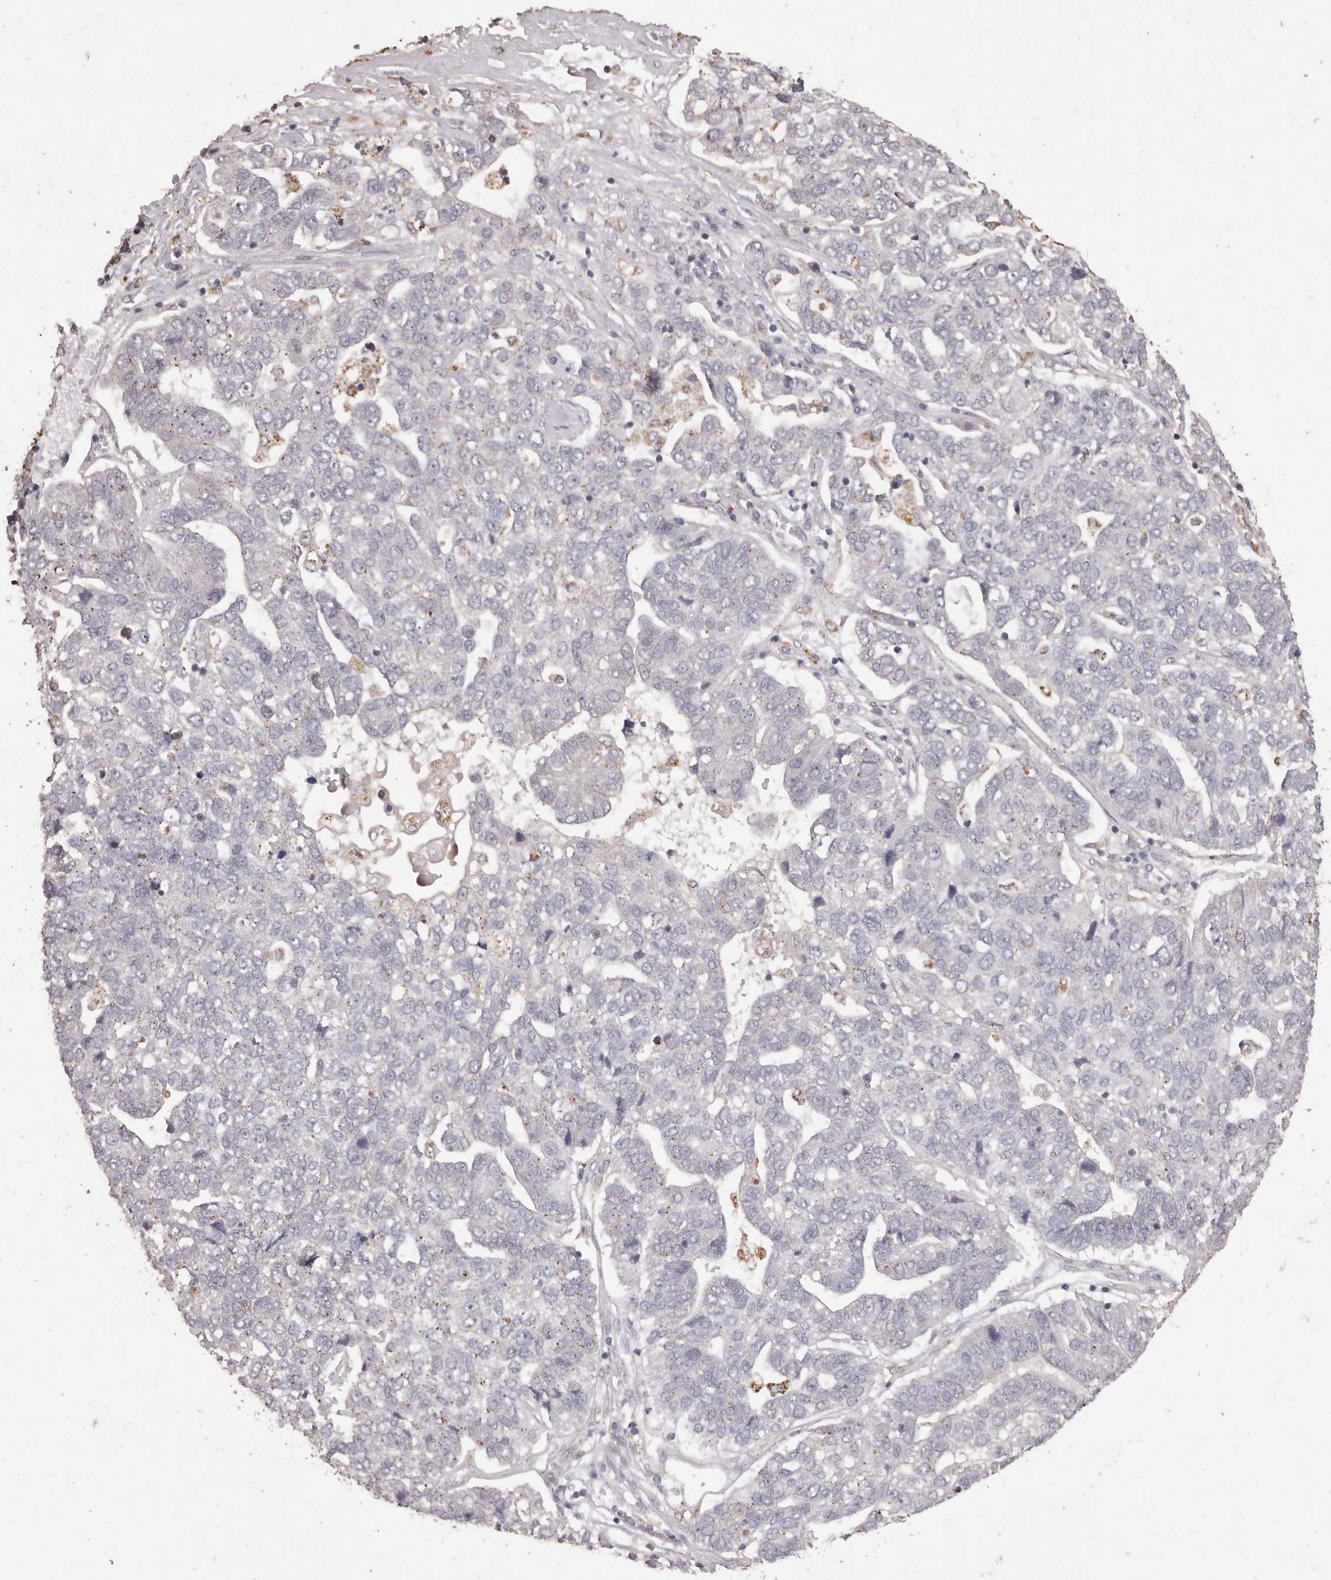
{"staining": {"intensity": "weak", "quantity": "25%-75%", "location": "cytoplasmic/membranous"}, "tissue": "pancreatic cancer", "cell_type": "Tumor cells", "image_type": "cancer", "snomed": [{"axis": "morphology", "description": "Adenocarcinoma, NOS"}, {"axis": "topography", "description": "Pancreas"}], "caption": "Pancreatic cancer (adenocarcinoma) tissue shows weak cytoplasmic/membranous positivity in approximately 25%-75% of tumor cells, visualized by immunohistochemistry. The protein is stained brown, and the nuclei are stained in blue (DAB (3,3'-diaminobenzidine) IHC with brightfield microscopy, high magnification).", "gene": "PRSS27", "patient": {"sex": "female", "age": 61}}